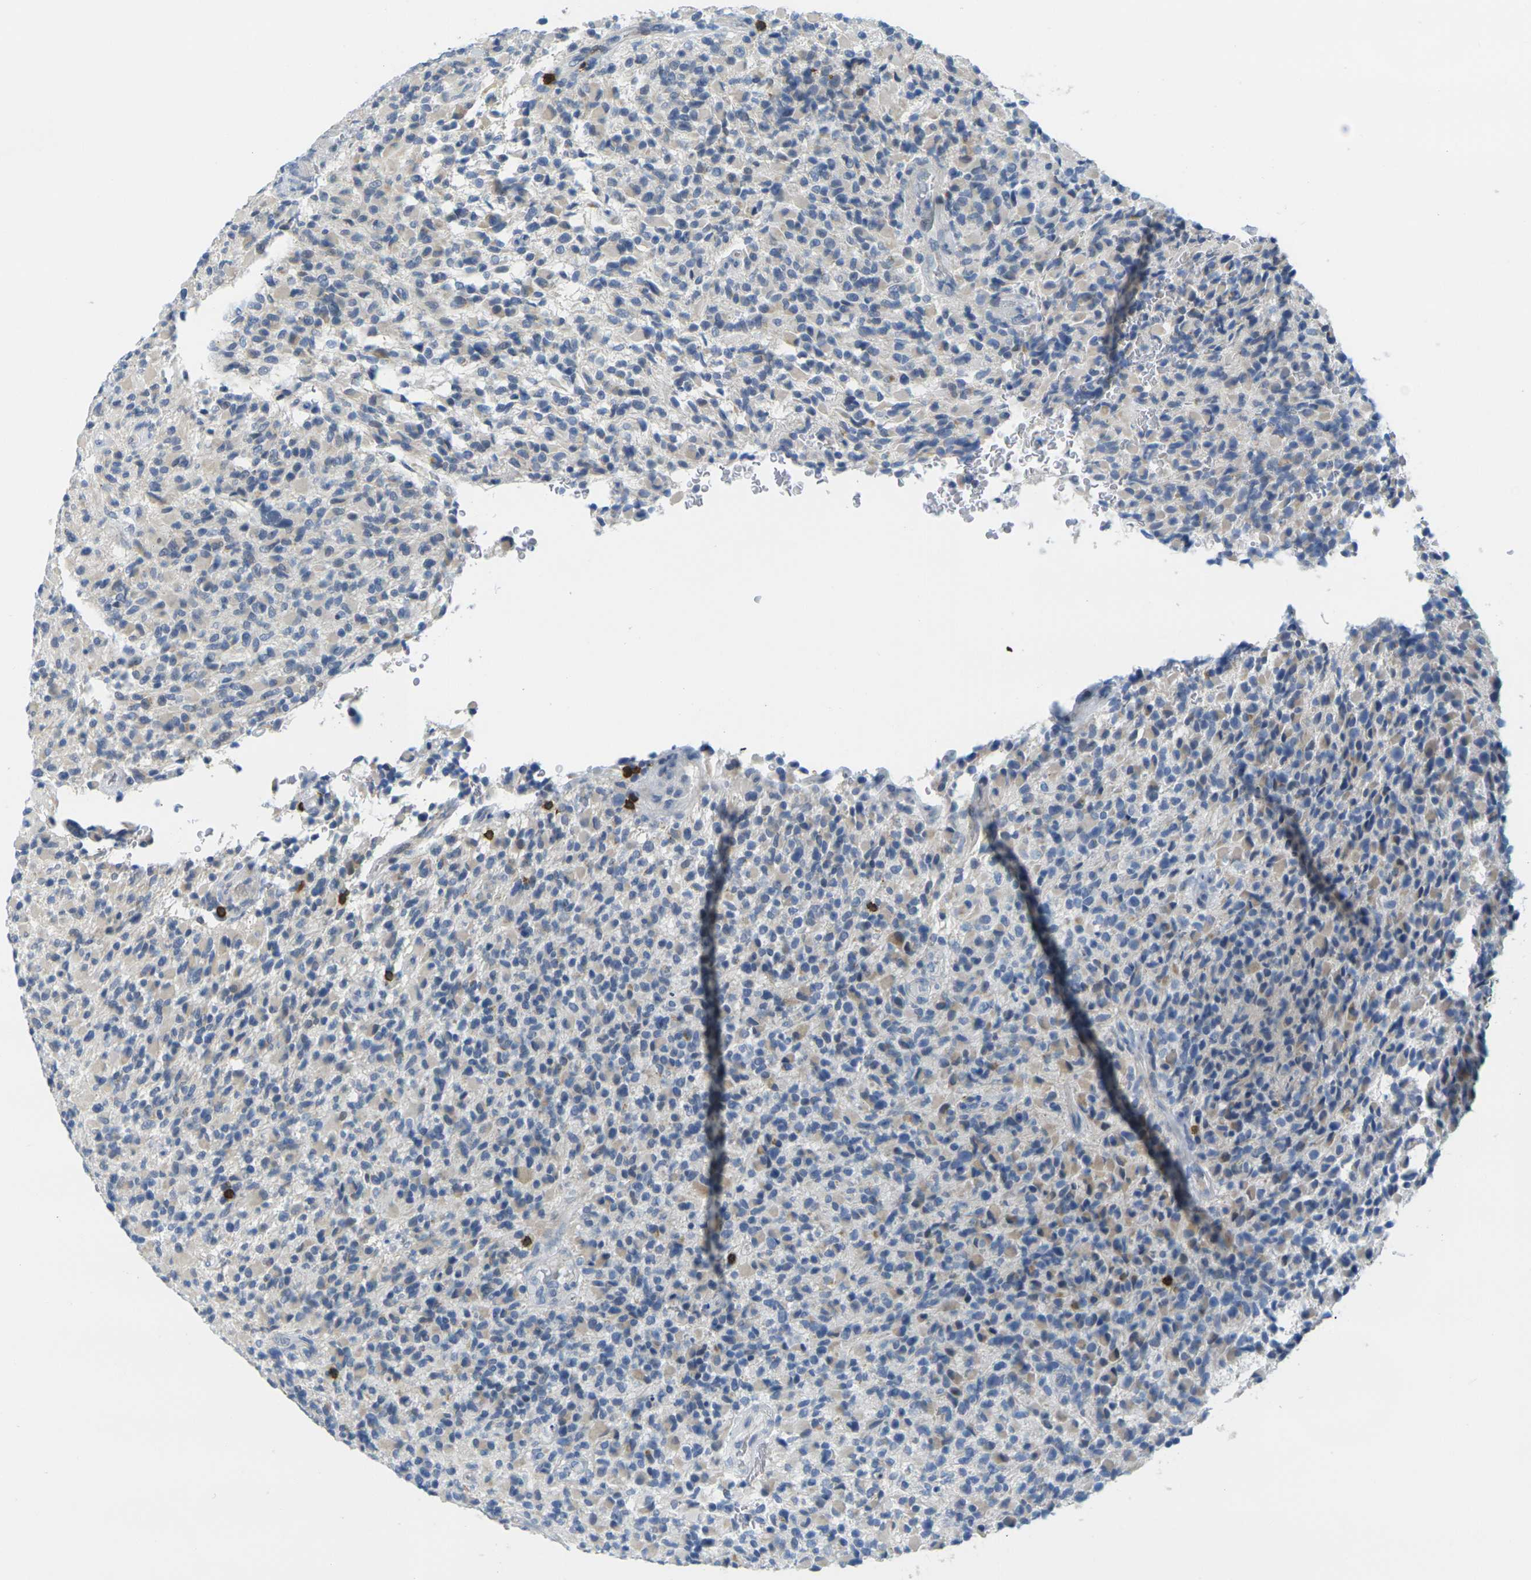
{"staining": {"intensity": "weak", "quantity": "25%-75%", "location": "cytoplasmic/membranous"}, "tissue": "glioma", "cell_type": "Tumor cells", "image_type": "cancer", "snomed": [{"axis": "morphology", "description": "Glioma, malignant, High grade"}, {"axis": "topography", "description": "Brain"}], "caption": "Brown immunohistochemical staining in glioma reveals weak cytoplasmic/membranous positivity in about 25%-75% of tumor cells.", "gene": "CD3D", "patient": {"sex": "male", "age": 71}}